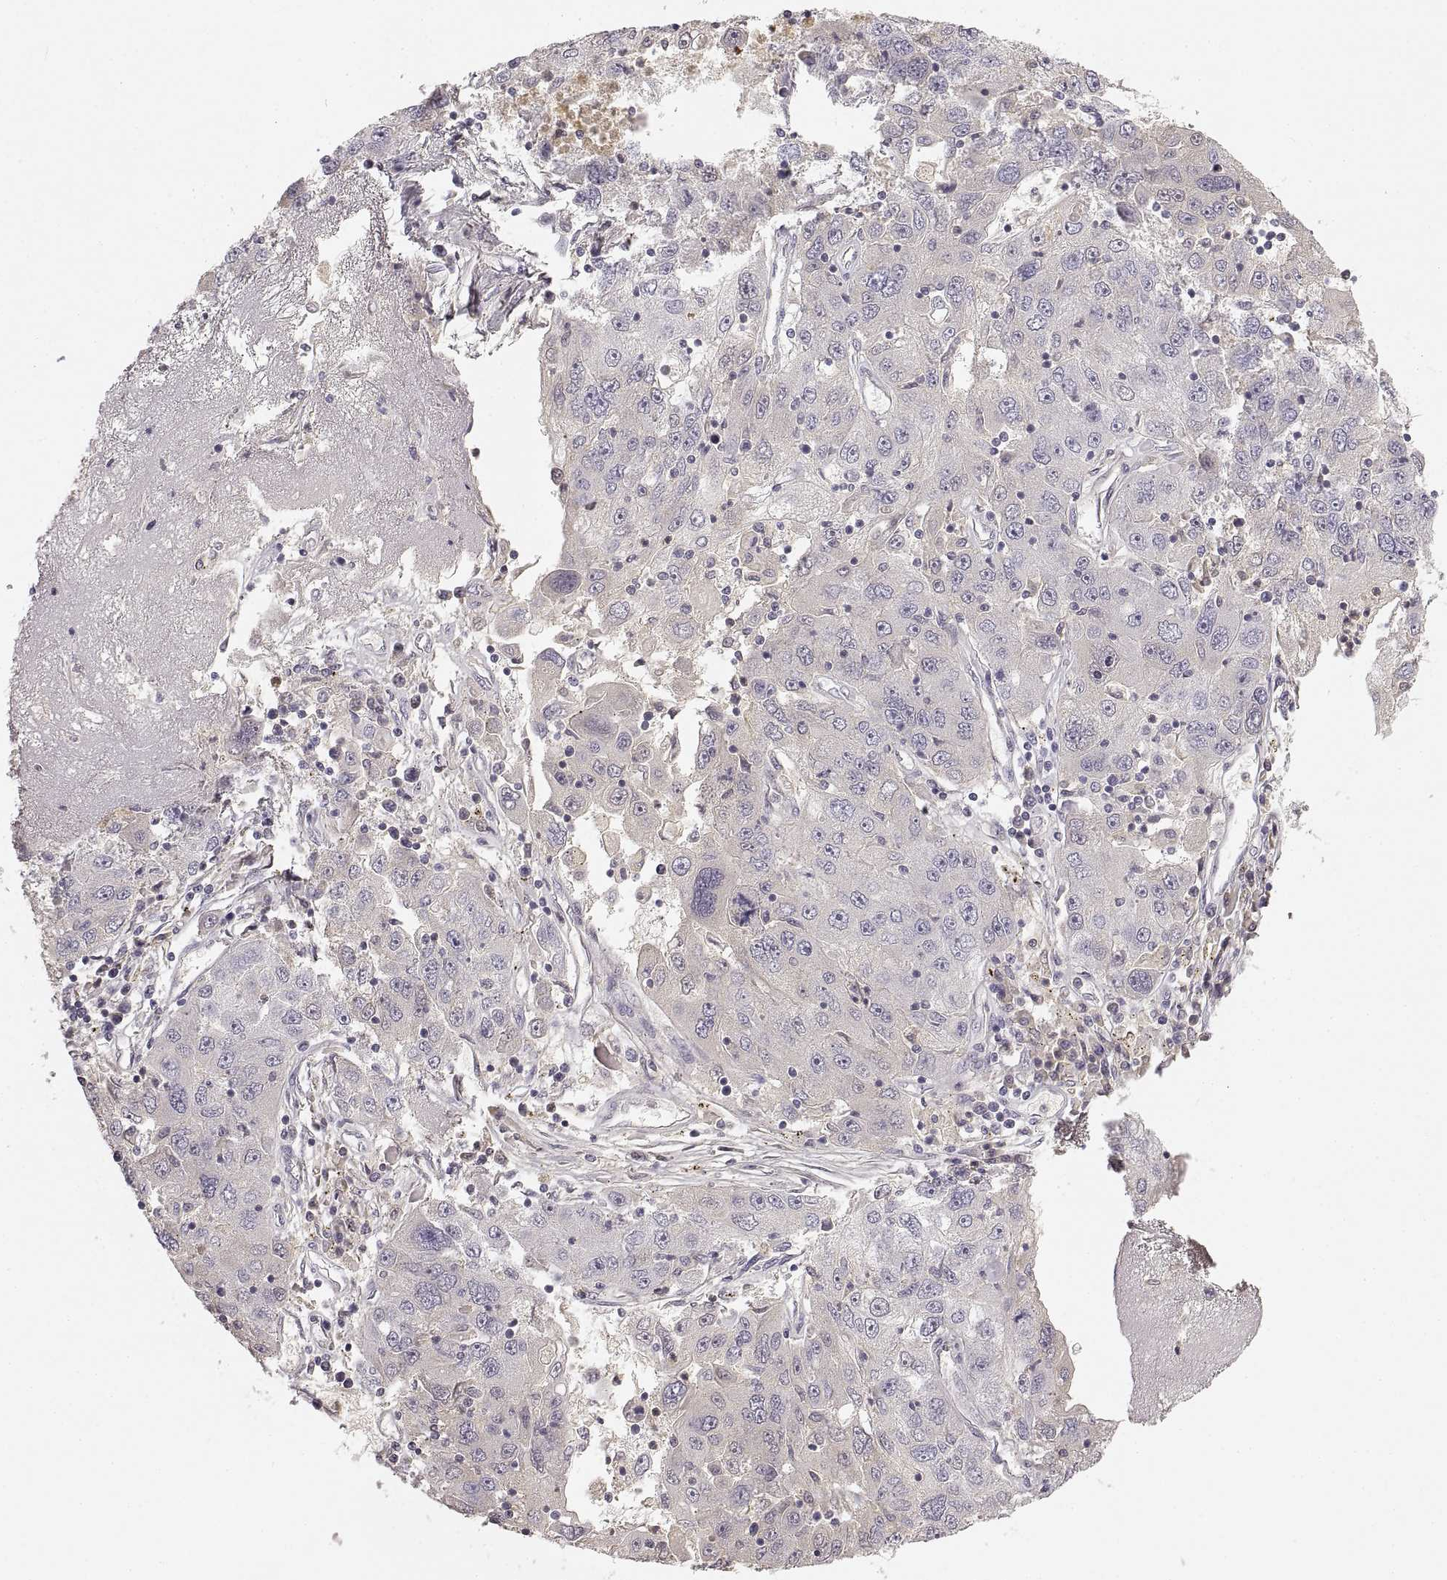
{"staining": {"intensity": "negative", "quantity": "none", "location": "none"}, "tissue": "stomach cancer", "cell_type": "Tumor cells", "image_type": "cancer", "snomed": [{"axis": "morphology", "description": "Adenocarcinoma, NOS"}, {"axis": "topography", "description": "Stomach"}], "caption": "Protein analysis of stomach cancer displays no significant staining in tumor cells.", "gene": "RUNDC3A", "patient": {"sex": "male", "age": 56}}